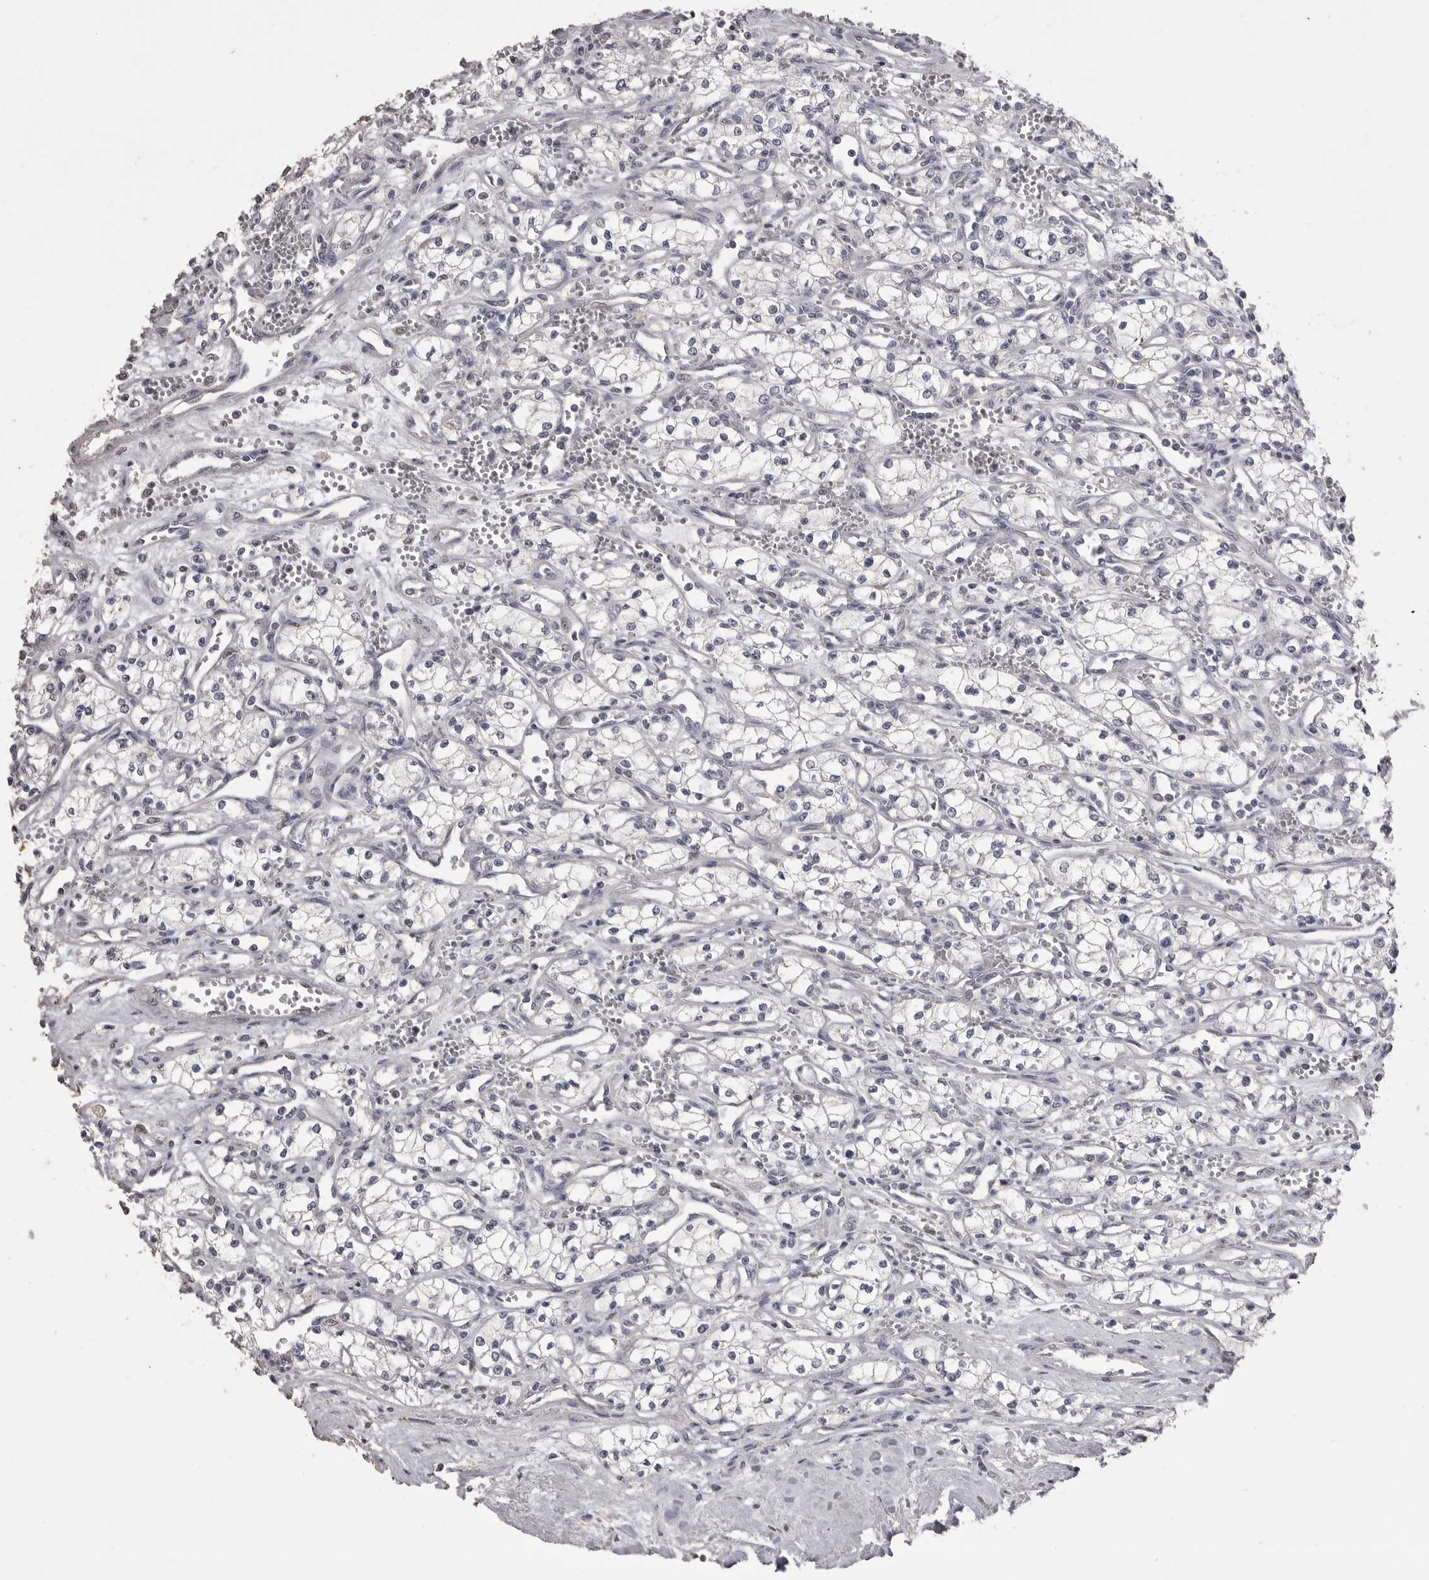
{"staining": {"intensity": "negative", "quantity": "none", "location": "none"}, "tissue": "renal cancer", "cell_type": "Tumor cells", "image_type": "cancer", "snomed": [{"axis": "morphology", "description": "Adenocarcinoma, NOS"}, {"axis": "topography", "description": "Kidney"}], "caption": "High magnification brightfield microscopy of adenocarcinoma (renal) stained with DAB (3,3'-diaminobenzidine) (brown) and counterstained with hematoxylin (blue): tumor cells show no significant positivity.", "gene": "MMP7", "patient": {"sex": "male", "age": 59}}